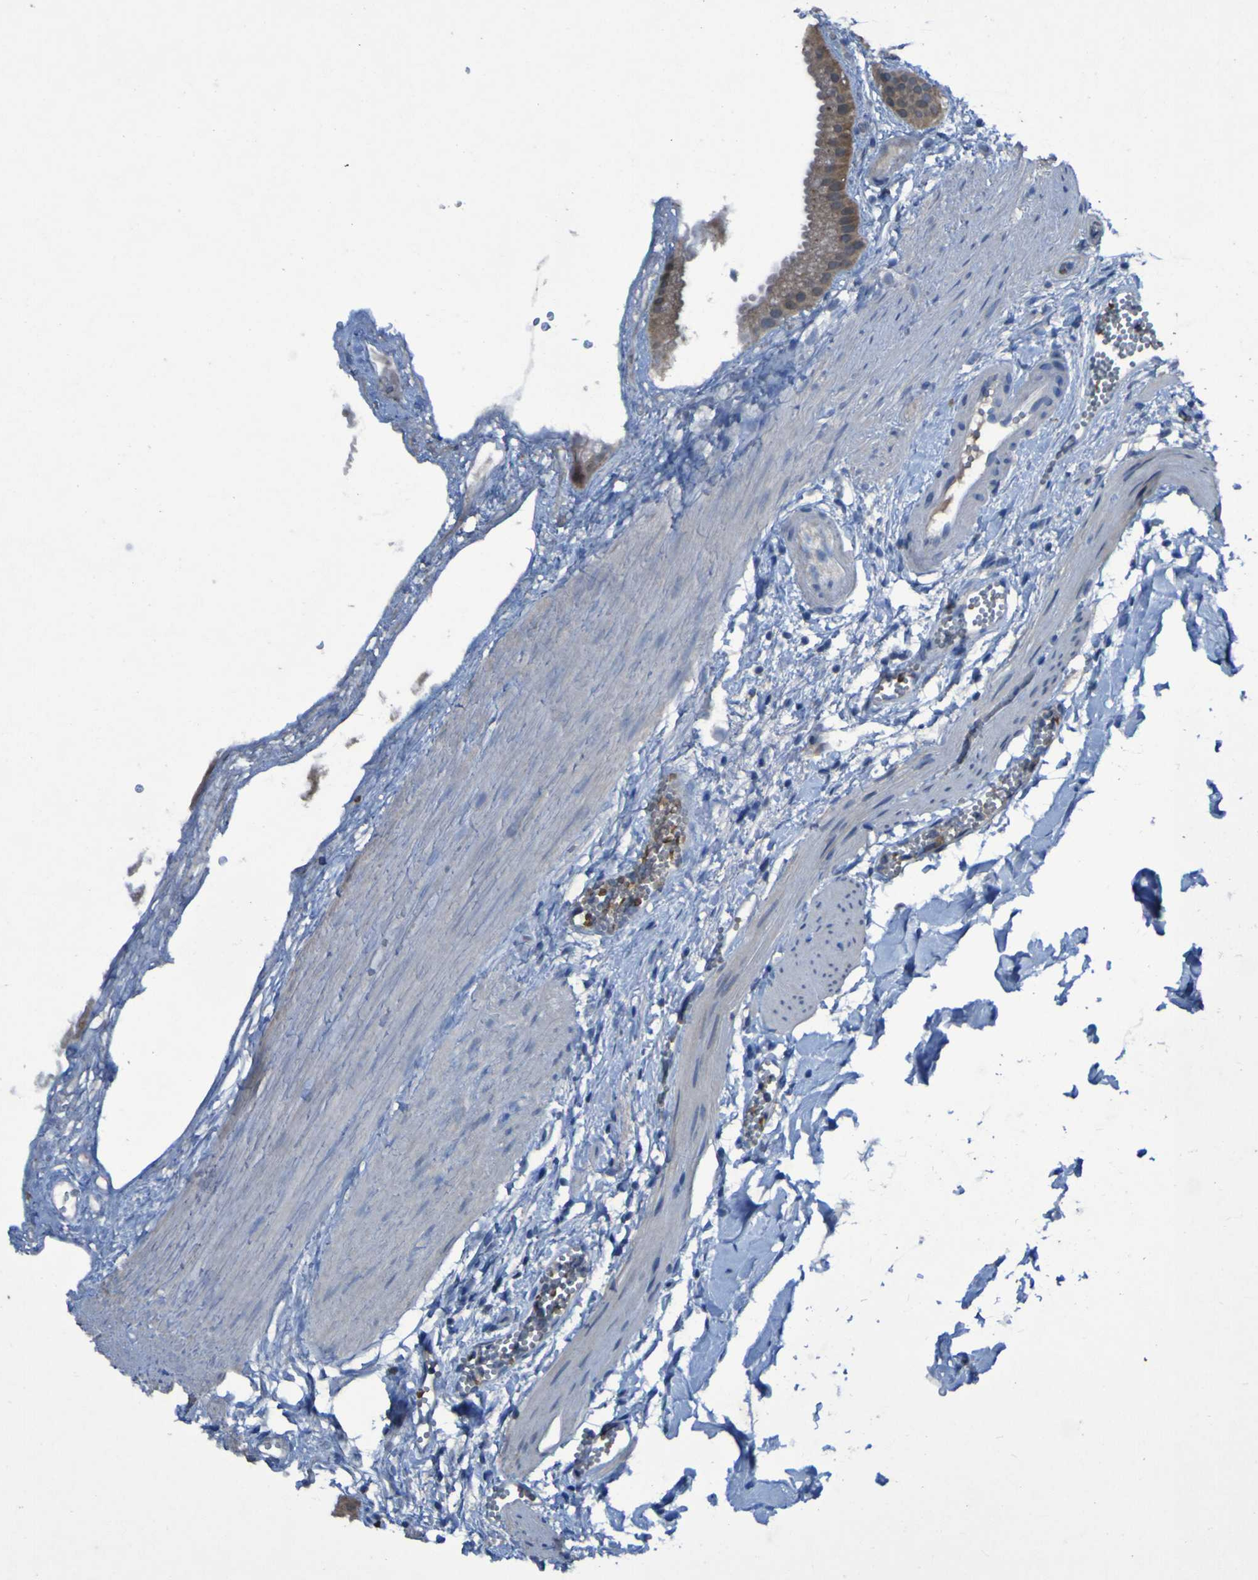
{"staining": {"intensity": "moderate", "quantity": ">75%", "location": "cytoplasmic/membranous"}, "tissue": "gallbladder", "cell_type": "Glandular cells", "image_type": "normal", "snomed": [{"axis": "morphology", "description": "Normal tissue, NOS"}, {"axis": "topography", "description": "Gallbladder"}], "caption": "The image demonstrates immunohistochemical staining of benign gallbladder. There is moderate cytoplasmic/membranous positivity is identified in about >75% of glandular cells.", "gene": "SGK2", "patient": {"sex": "female", "age": 64}}